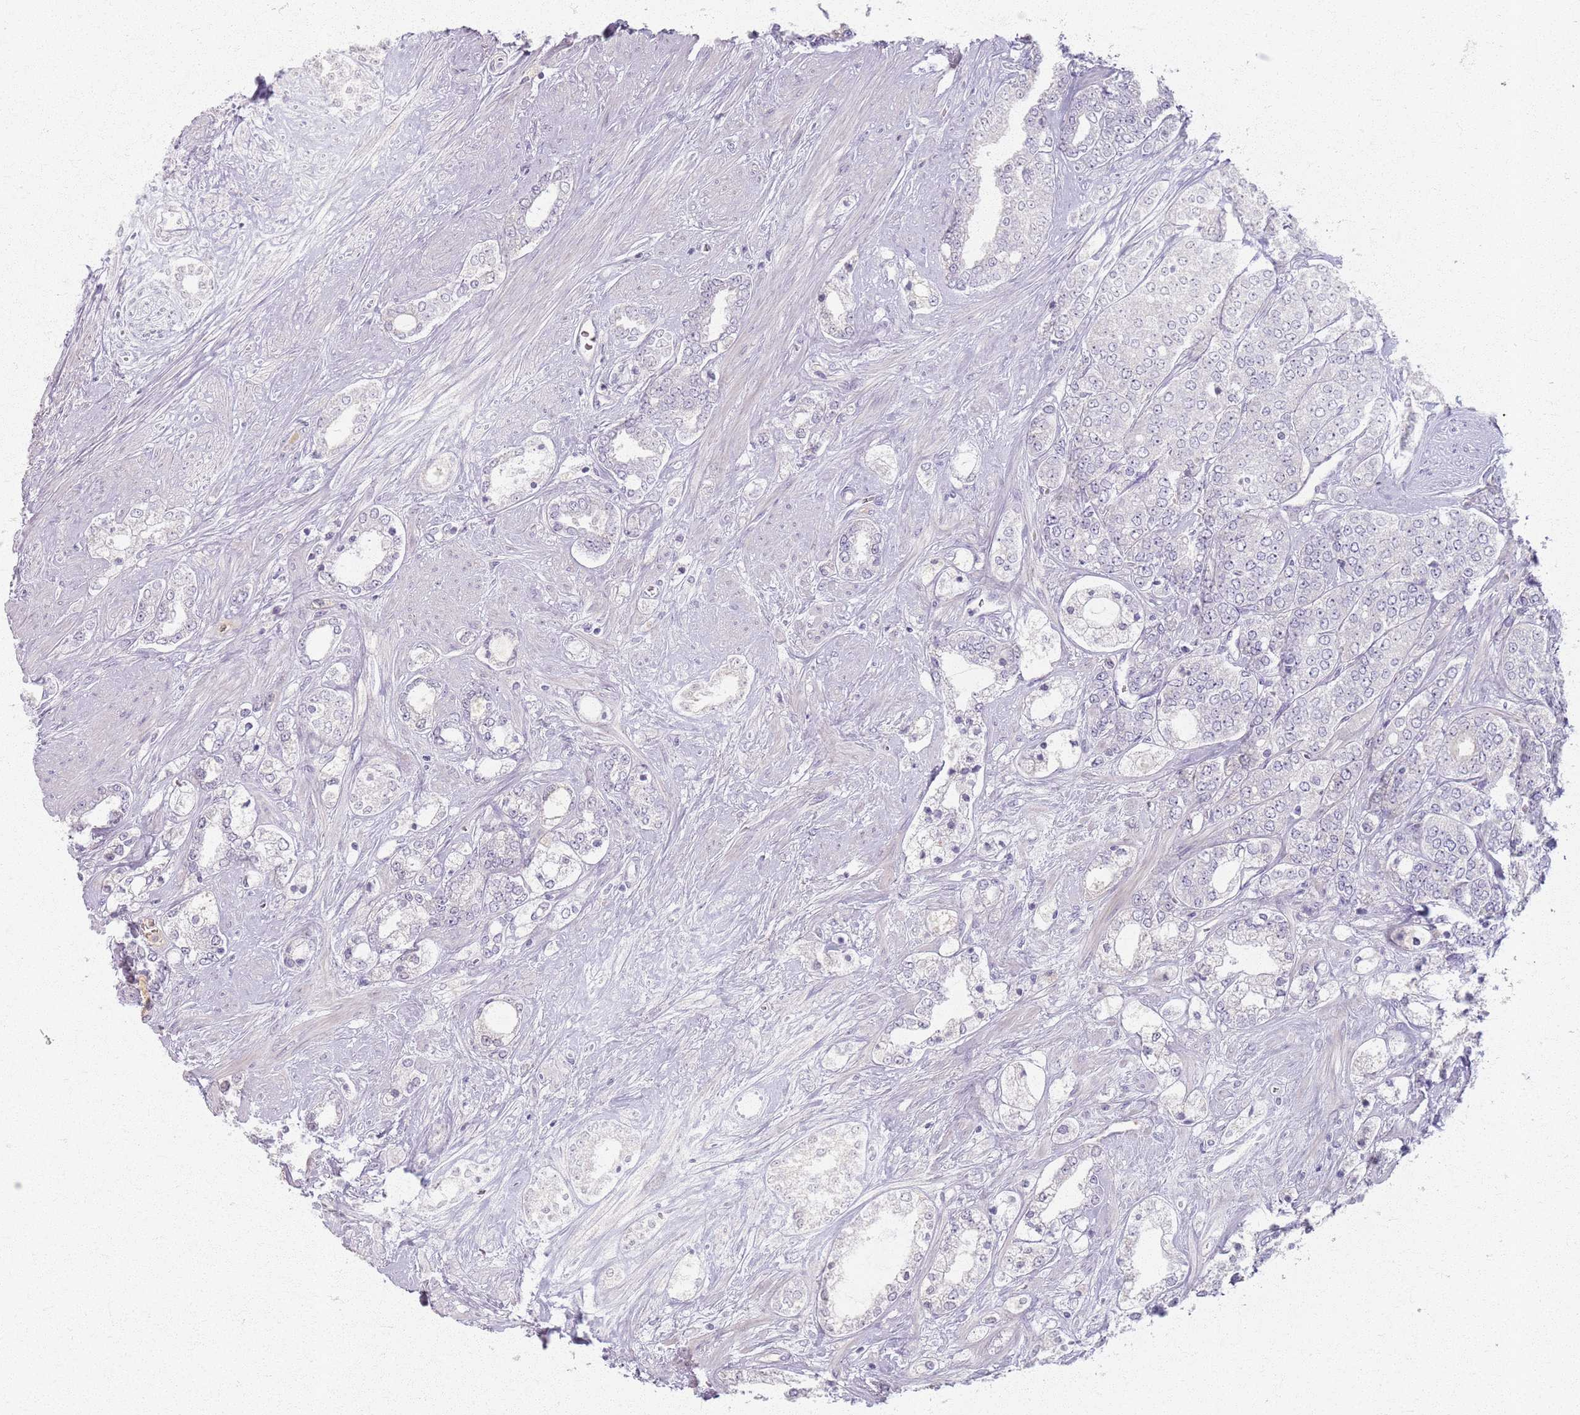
{"staining": {"intensity": "negative", "quantity": "none", "location": "none"}, "tissue": "prostate cancer", "cell_type": "Tumor cells", "image_type": "cancer", "snomed": [{"axis": "morphology", "description": "Adenocarcinoma, High grade"}, {"axis": "topography", "description": "Prostate"}], "caption": "Human prostate cancer (adenocarcinoma (high-grade)) stained for a protein using IHC demonstrates no positivity in tumor cells.", "gene": "CRIPT", "patient": {"sex": "male", "age": 64}}